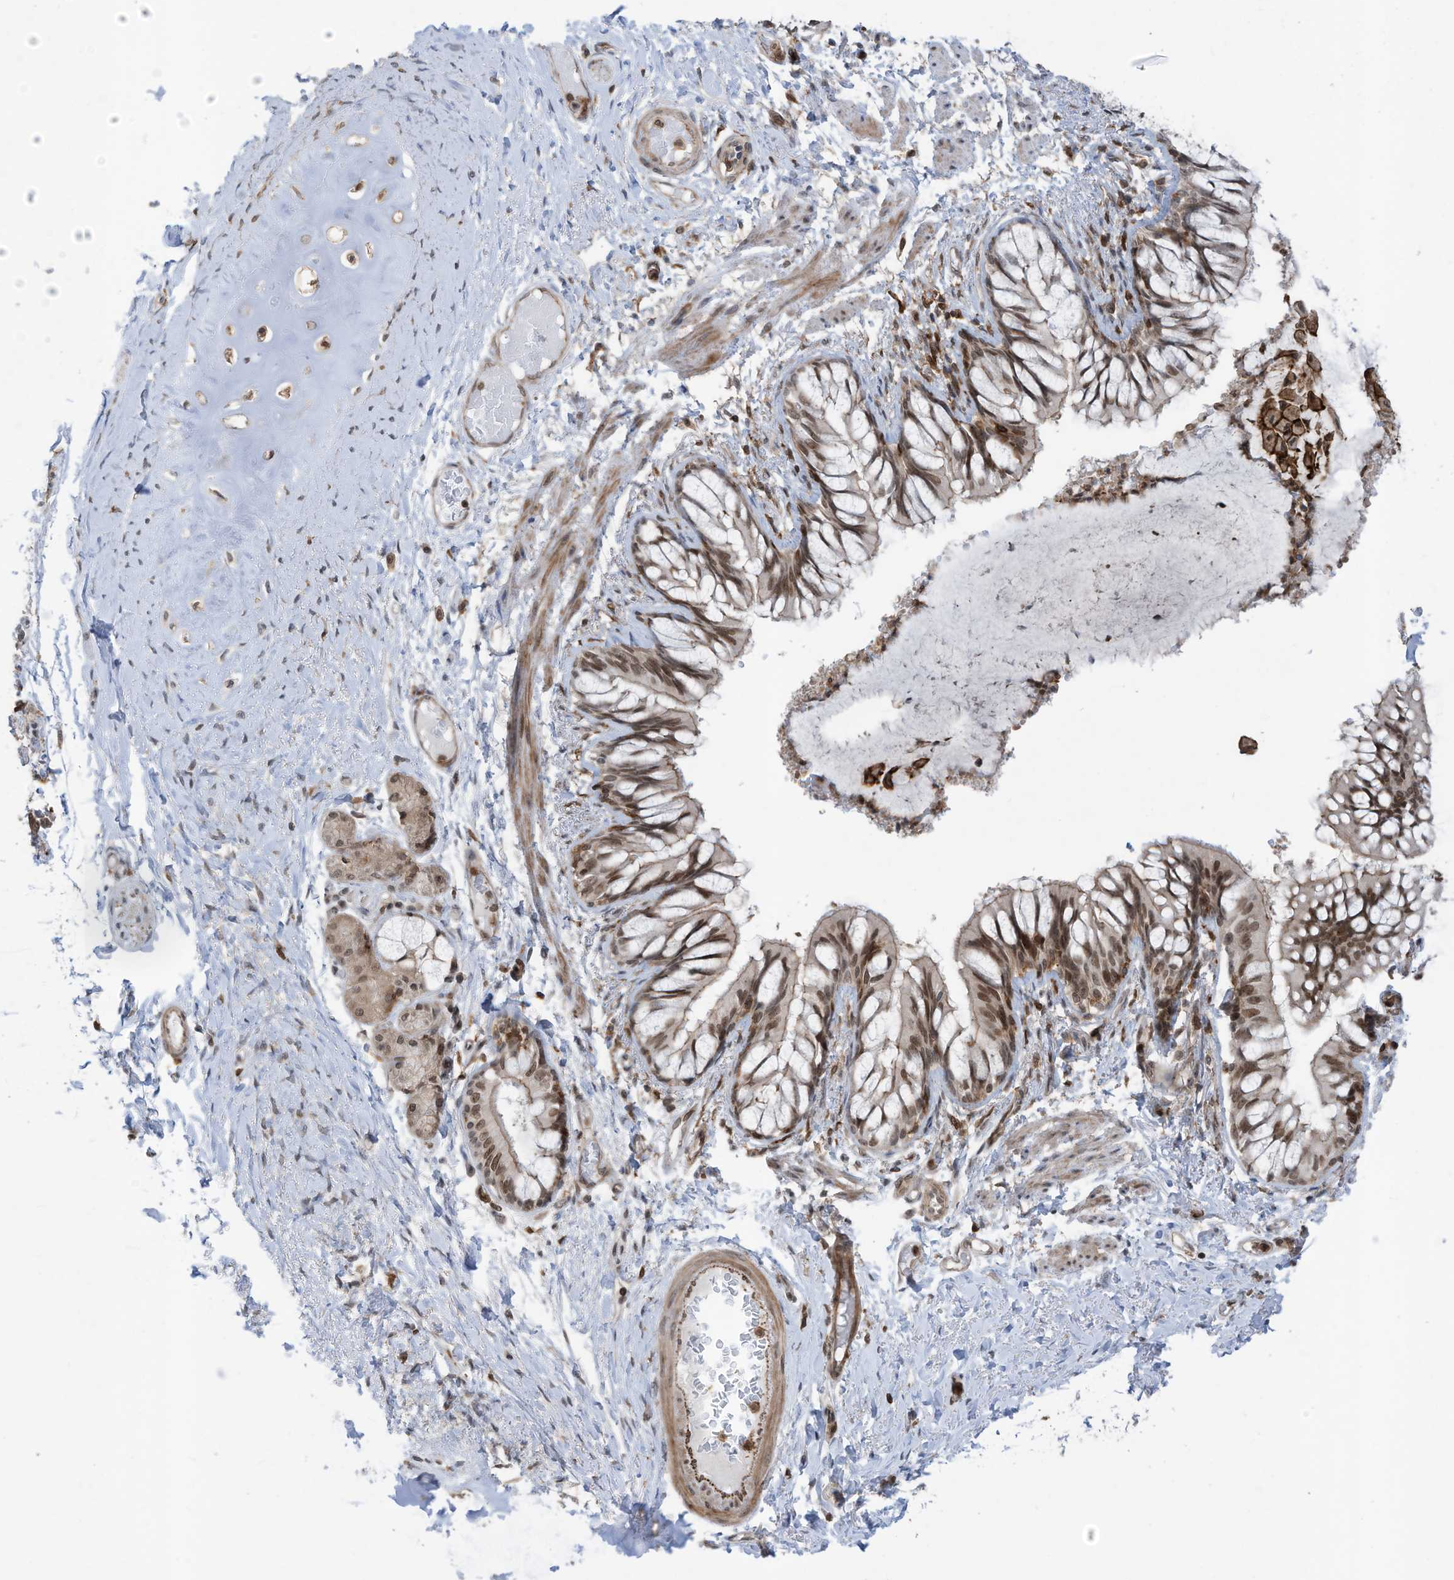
{"staining": {"intensity": "moderate", "quantity": ">75%", "location": "nuclear"}, "tissue": "bronchus", "cell_type": "Respiratory epithelial cells", "image_type": "normal", "snomed": [{"axis": "morphology", "description": "Normal tissue, NOS"}, {"axis": "topography", "description": "Cartilage tissue"}, {"axis": "topography", "description": "Bronchus"}, {"axis": "topography", "description": "Lung"}], "caption": "DAB (3,3'-diaminobenzidine) immunohistochemical staining of unremarkable human bronchus shows moderate nuclear protein expression in approximately >75% of respiratory epithelial cells.", "gene": "REPIN1", "patient": {"sex": "female", "age": 49}}